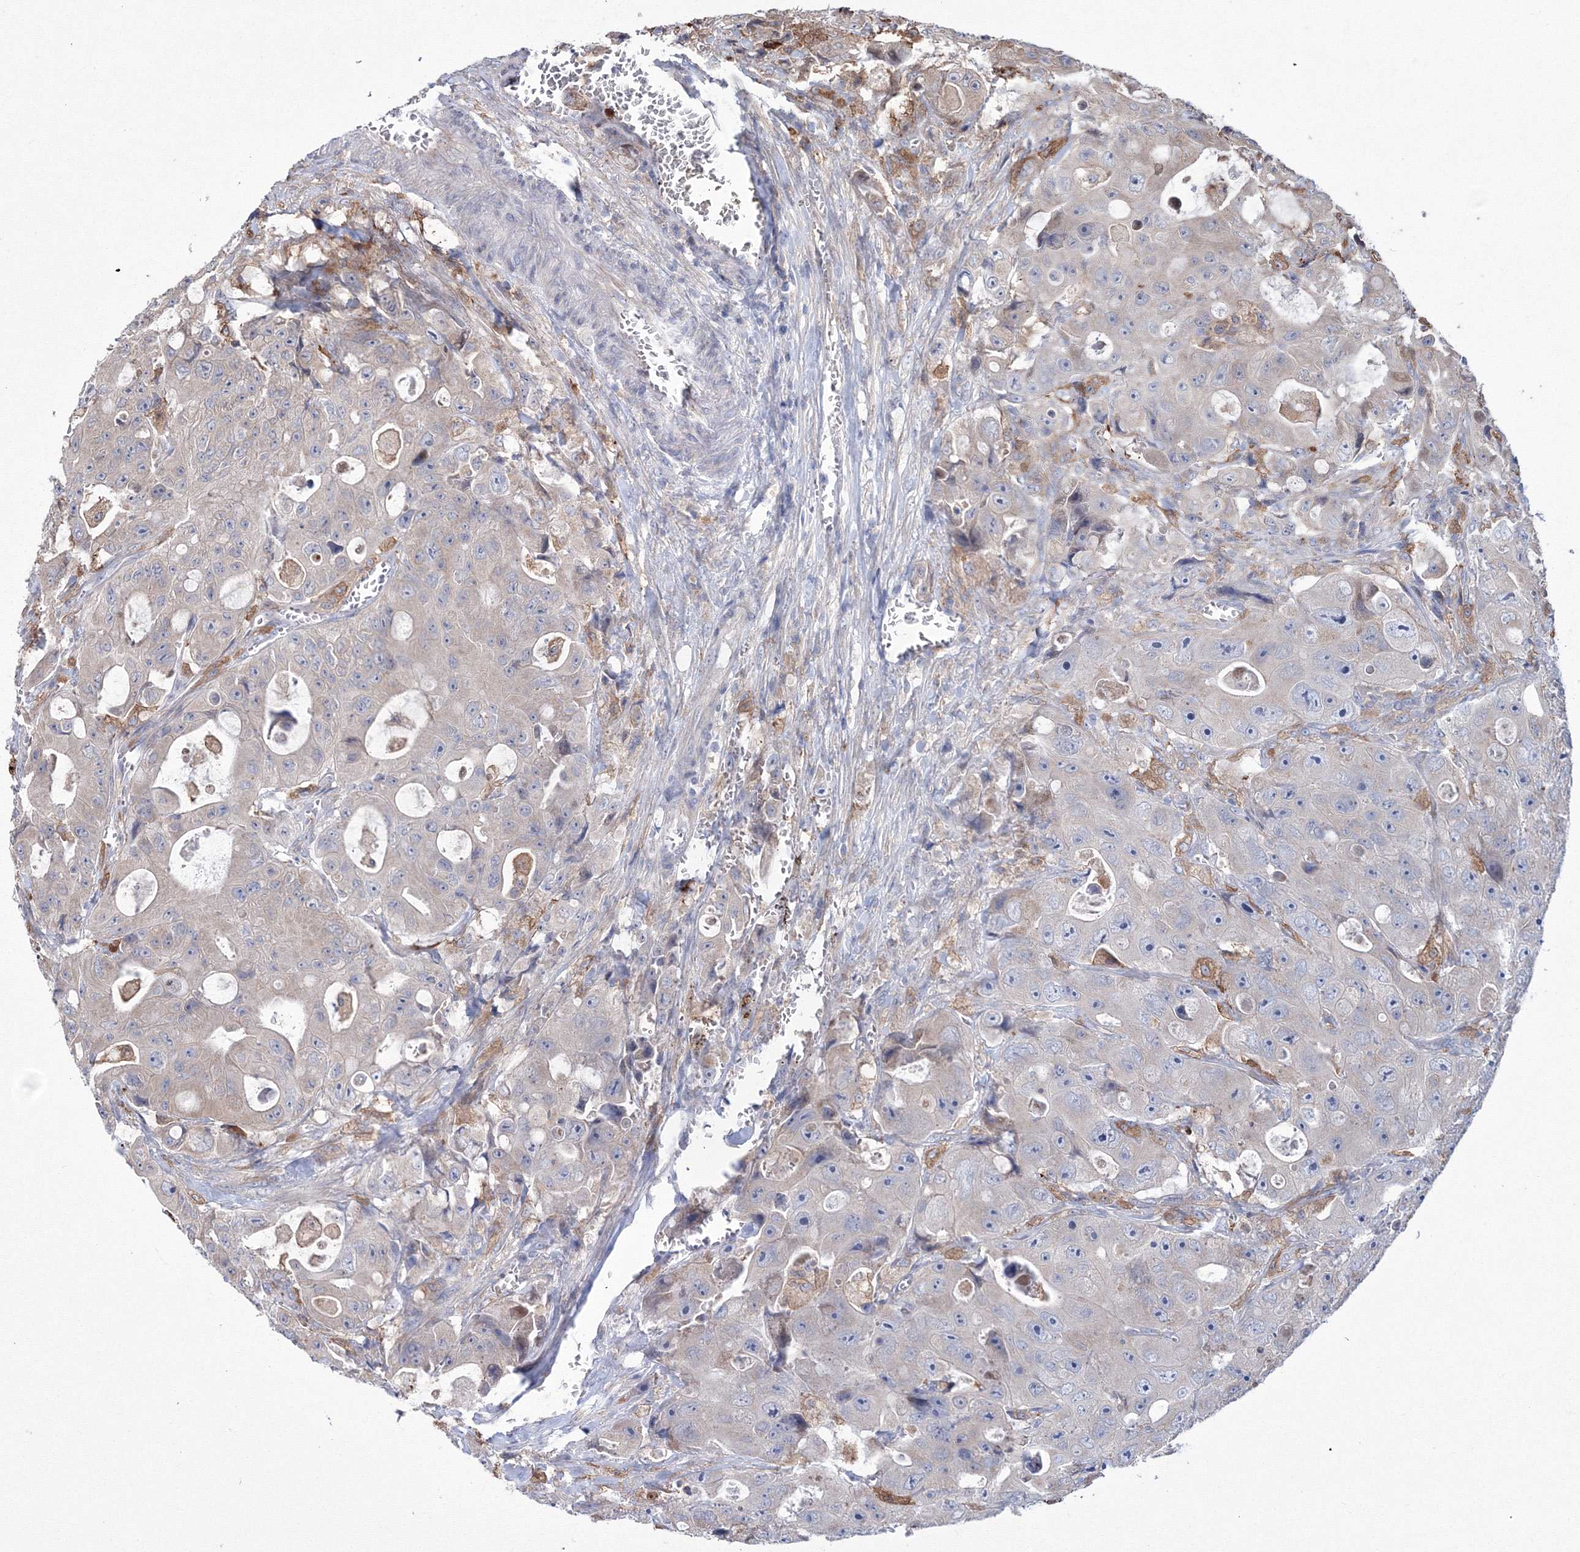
{"staining": {"intensity": "weak", "quantity": "<25%", "location": "cytoplasmic/membranous"}, "tissue": "colorectal cancer", "cell_type": "Tumor cells", "image_type": "cancer", "snomed": [{"axis": "morphology", "description": "Adenocarcinoma, NOS"}, {"axis": "topography", "description": "Colon"}], "caption": "IHC of adenocarcinoma (colorectal) reveals no staining in tumor cells.", "gene": "RANBP3L", "patient": {"sex": "female", "age": 46}}